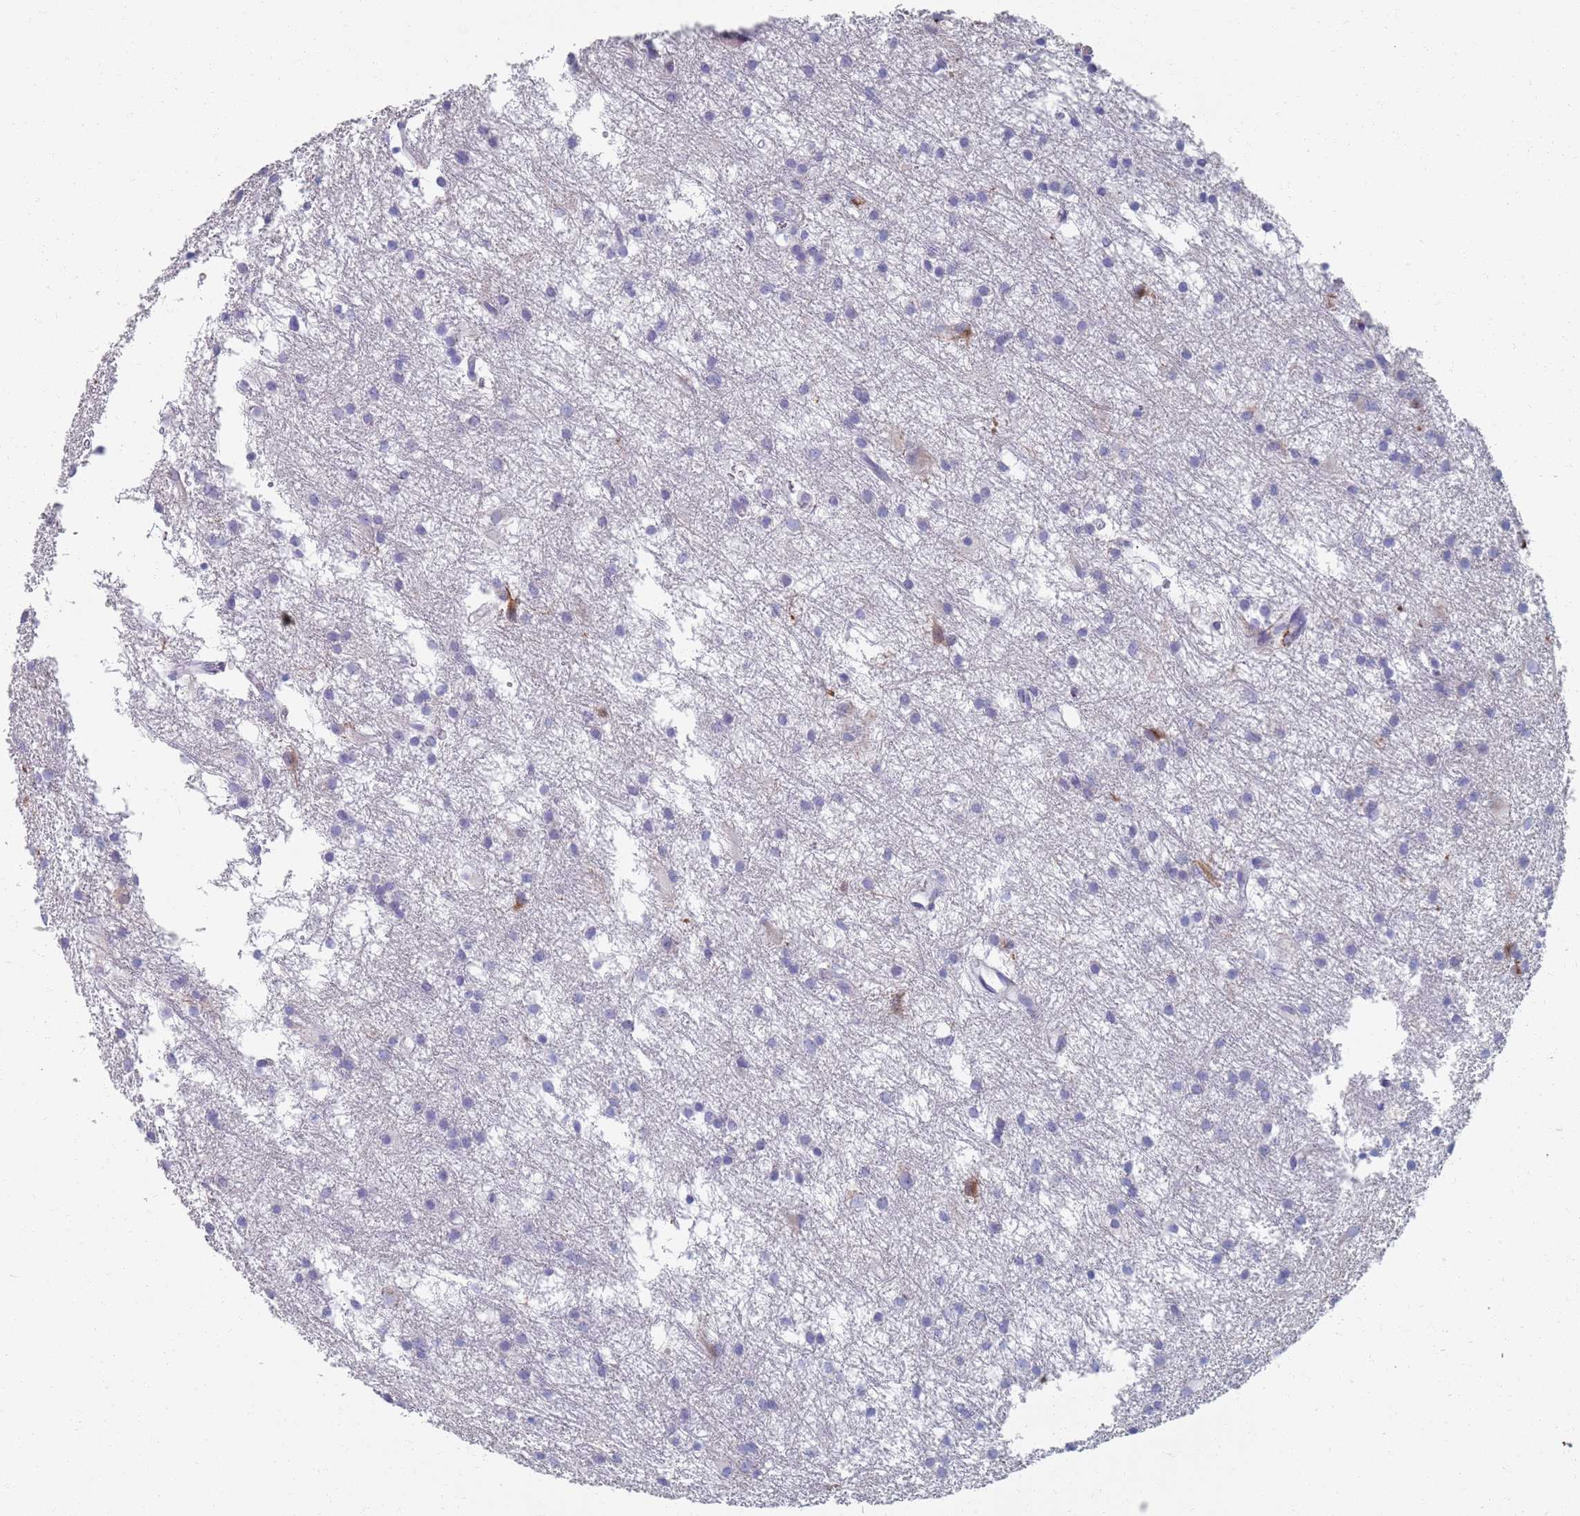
{"staining": {"intensity": "negative", "quantity": "none", "location": "none"}, "tissue": "glioma", "cell_type": "Tumor cells", "image_type": "cancer", "snomed": [{"axis": "morphology", "description": "Glioma, malignant, High grade"}, {"axis": "topography", "description": "Brain"}], "caption": "Tumor cells show no significant protein positivity in malignant glioma (high-grade). (DAB (3,3'-diaminobenzidine) immunohistochemistry with hematoxylin counter stain).", "gene": "PLOD1", "patient": {"sex": "male", "age": 77}}